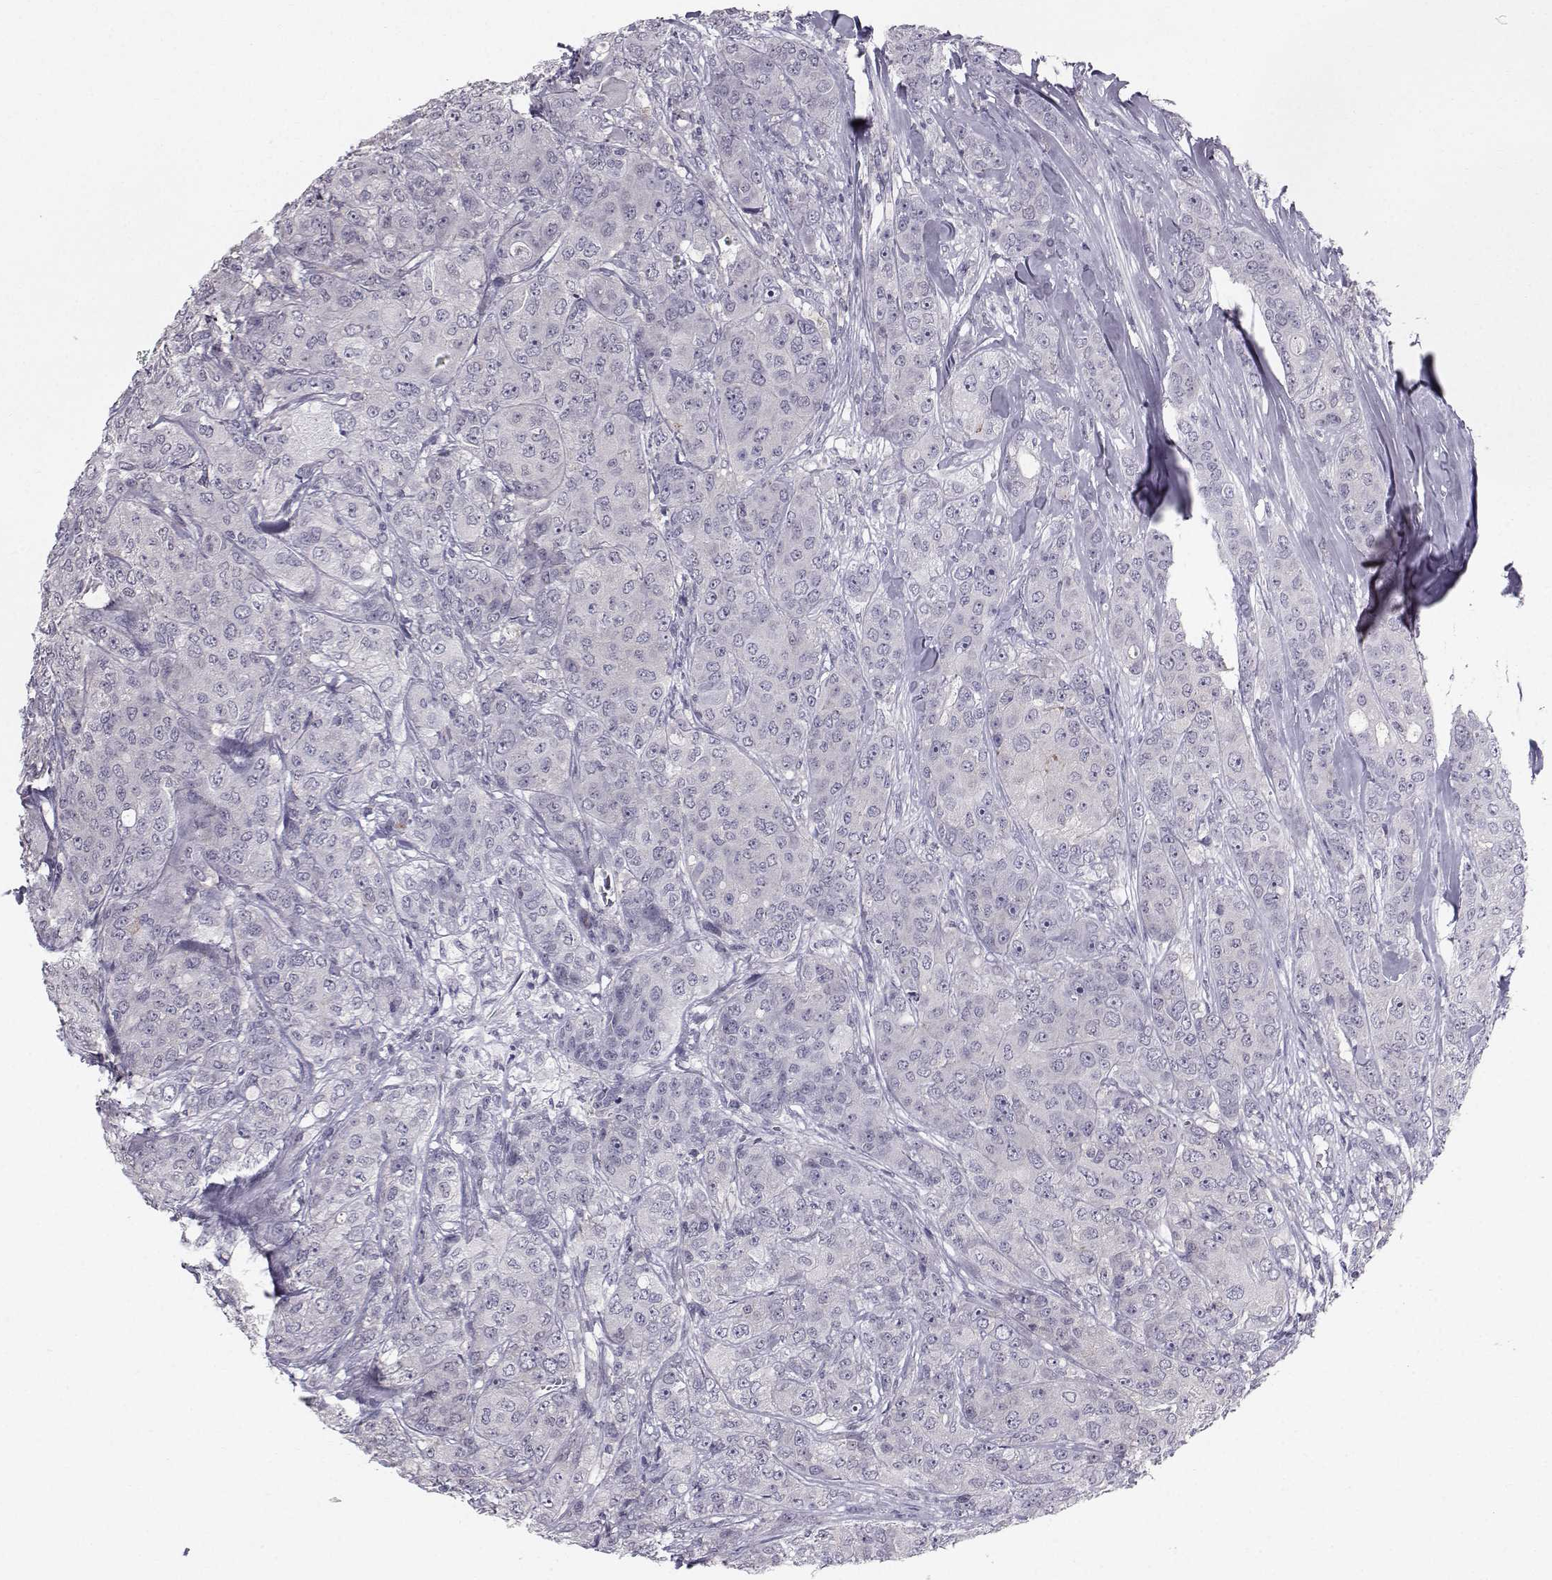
{"staining": {"intensity": "negative", "quantity": "none", "location": "none"}, "tissue": "breast cancer", "cell_type": "Tumor cells", "image_type": "cancer", "snomed": [{"axis": "morphology", "description": "Duct carcinoma"}, {"axis": "topography", "description": "Breast"}], "caption": "The image shows no staining of tumor cells in breast cancer.", "gene": "SPDYE4", "patient": {"sex": "female", "age": 43}}